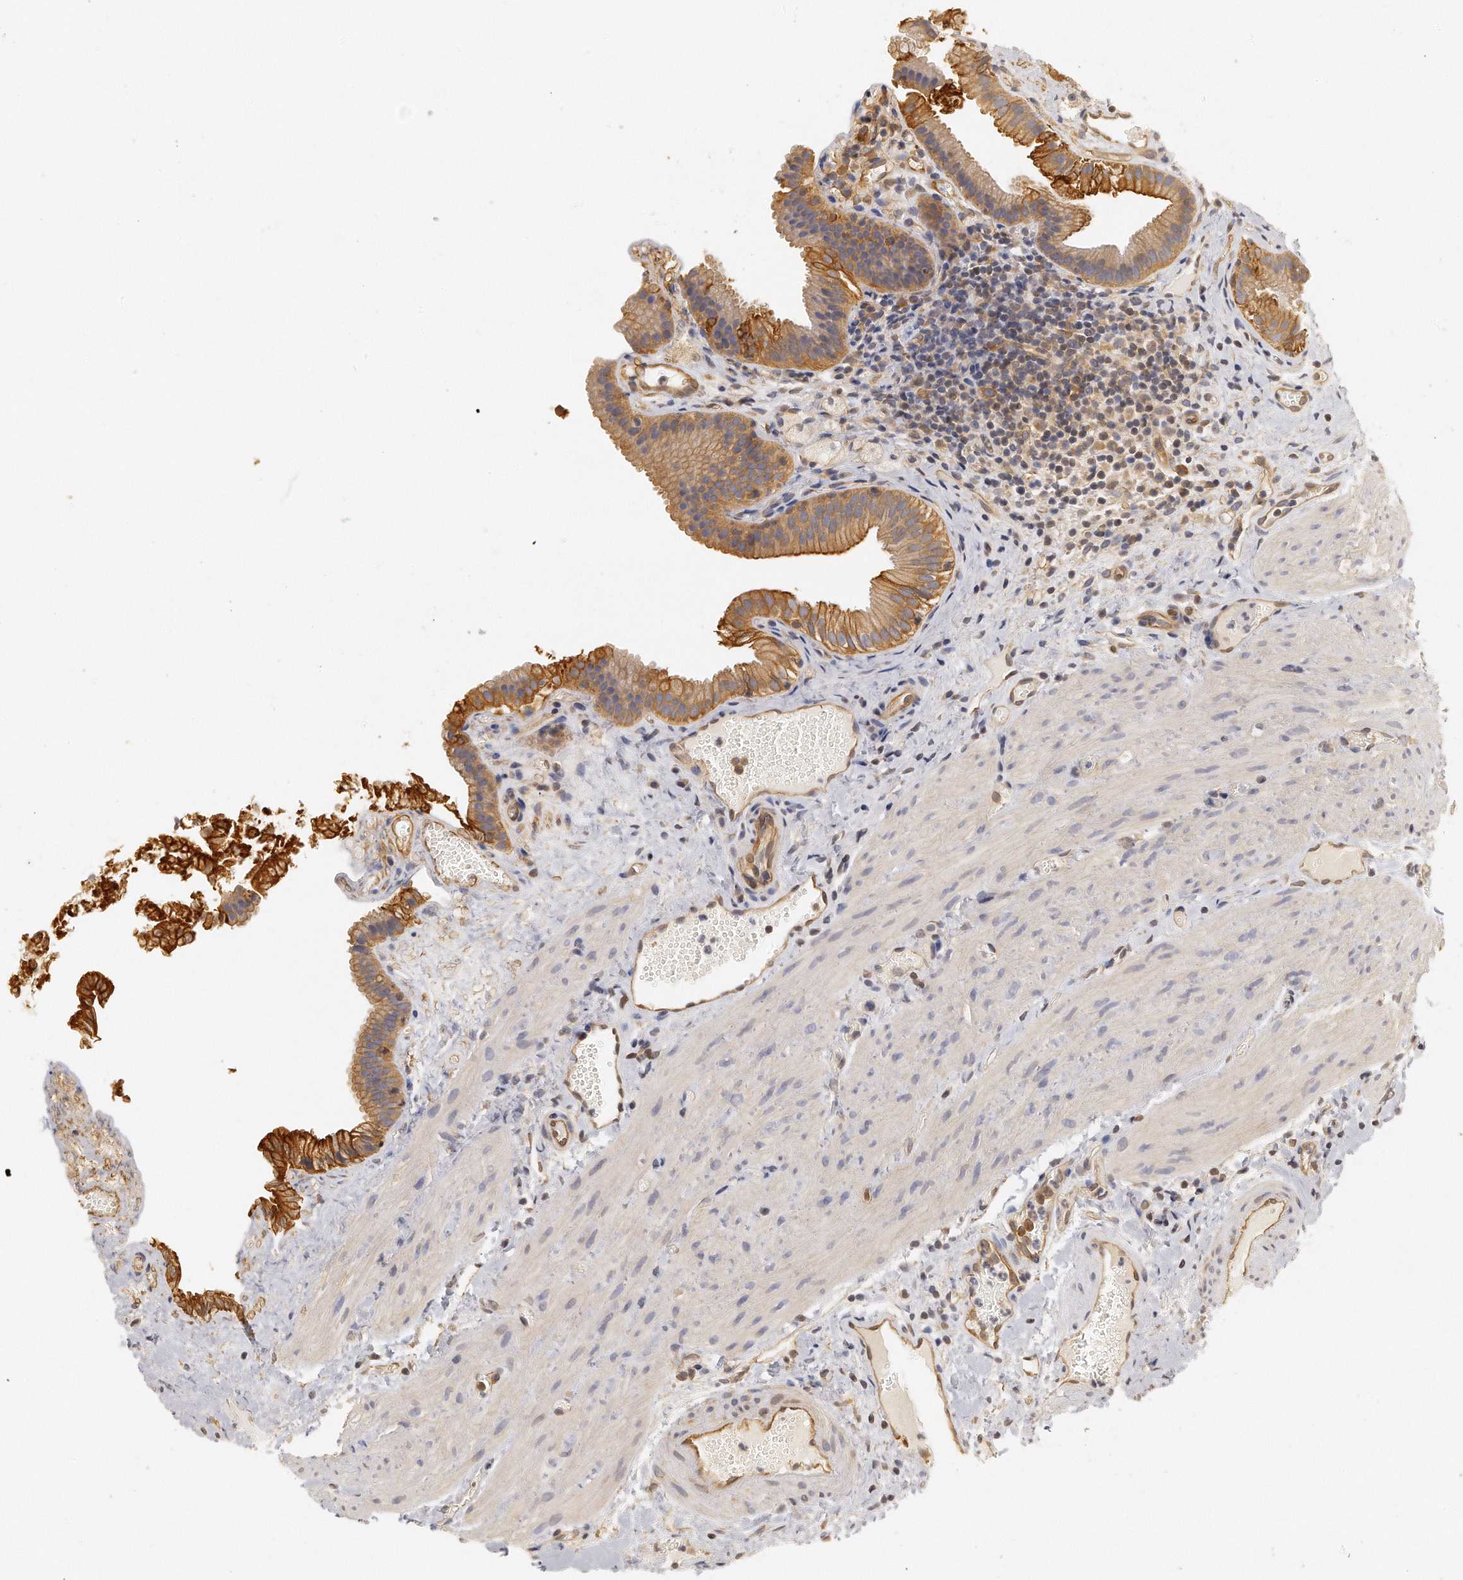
{"staining": {"intensity": "strong", "quantity": ">75%", "location": "cytoplasmic/membranous"}, "tissue": "gallbladder", "cell_type": "Glandular cells", "image_type": "normal", "snomed": [{"axis": "morphology", "description": "Normal tissue, NOS"}, {"axis": "topography", "description": "Gallbladder"}], "caption": "Protein positivity by immunohistochemistry demonstrates strong cytoplasmic/membranous expression in approximately >75% of glandular cells in unremarkable gallbladder.", "gene": "CHST7", "patient": {"sex": "female", "age": 24}}